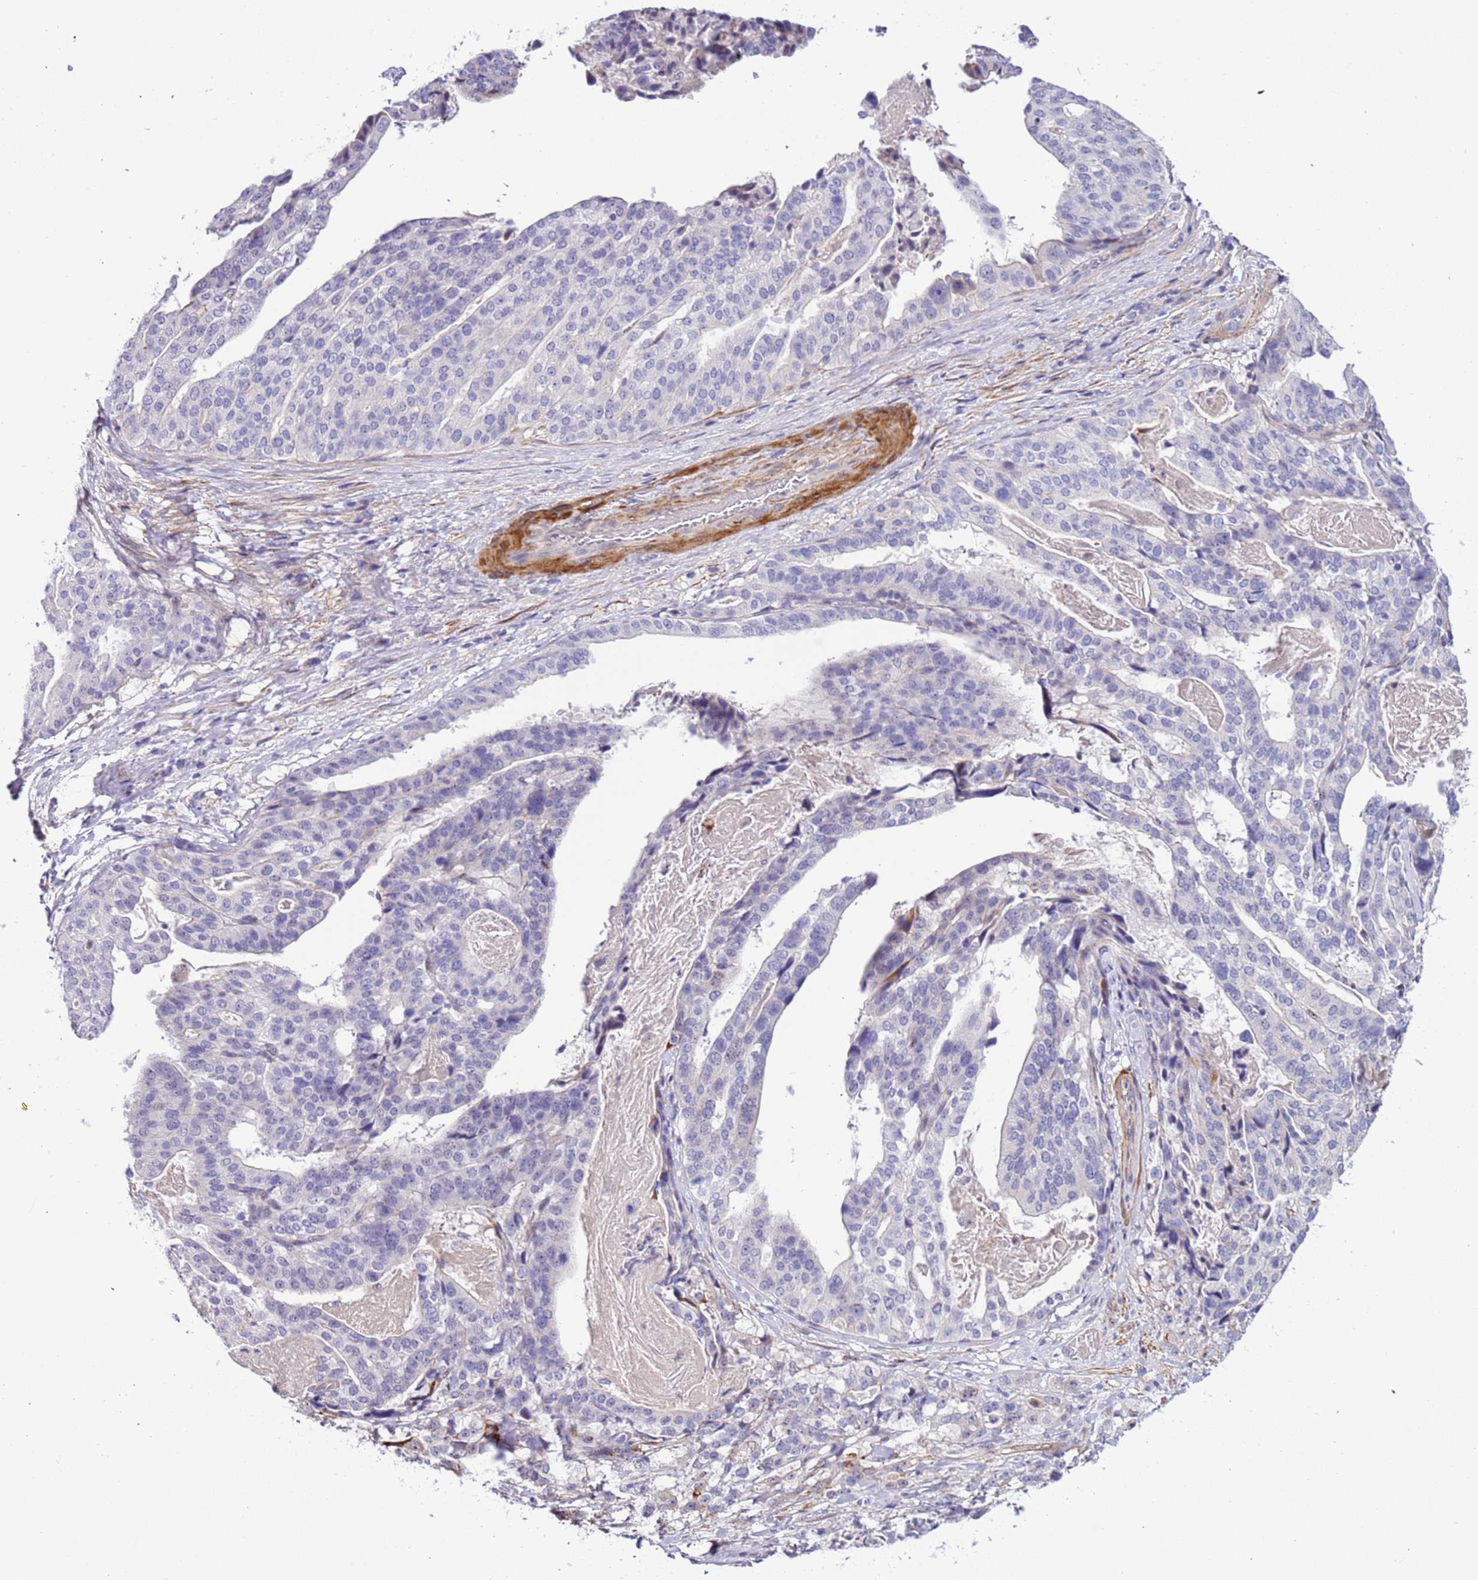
{"staining": {"intensity": "negative", "quantity": "none", "location": "none"}, "tissue": "stomach cancer", "cell_type": "Tumor cells", "image_type": "cancer", "snomed": [{"axis": "morphology", "description": "Adenocarcinoma, NOS"}, {"axis": "topography", "description": "Stomach"}], "caption": "This is an immunohistochemistry micrograph of human stomach cancer (adenocarcinoma). There is no positivity in tumor cells.", "gene": "PLEKHH1", "patient": {"sex": "male", "age": 48}}